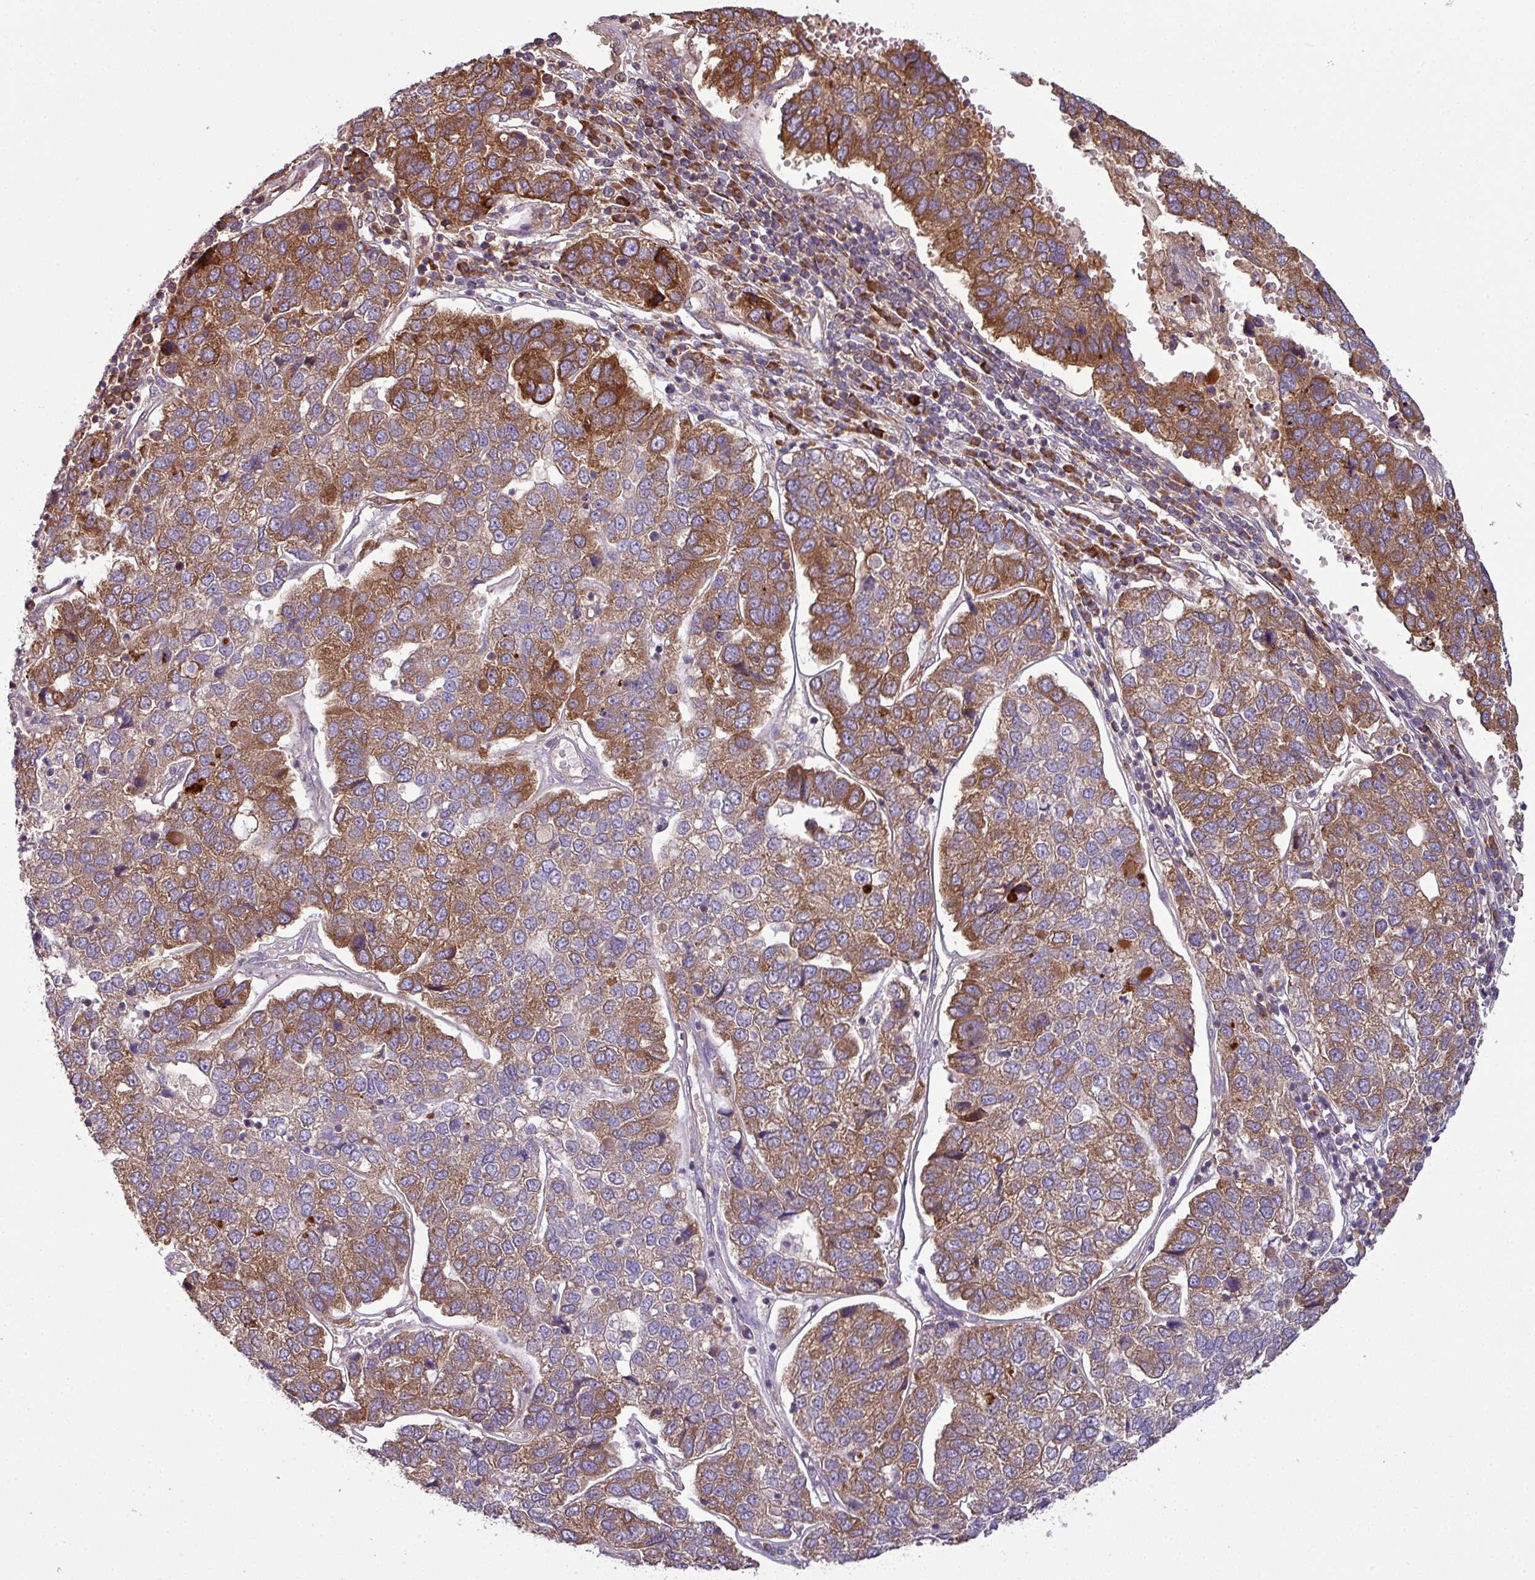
{"staining": {"intensity": "strong", "quantity": "25%-75%", "location": "cytoplasmic/membranous"}, "tissue": "pancreatic cancer", "cell_type": "Tumor cells", "image_type": "cancer", "snomed": [{"axis": "morphology", "description": "Adenocarcinoma, NOS"}, {"axis": "topography", "description": "Pancreas"}], "caption": "Immunohistochemical staining of adenocarcinoma (pancreatic) exhibits high levels of strong cytoplasmic/membranous staining in approximately 25%-75% of tumor cells. (DAB (3,3'-diaminobenzidine) IHC with brightfield microscopy, high magnification).", "gene": "LRRC74B", "patient": {"sex": "female", "age": 61}}